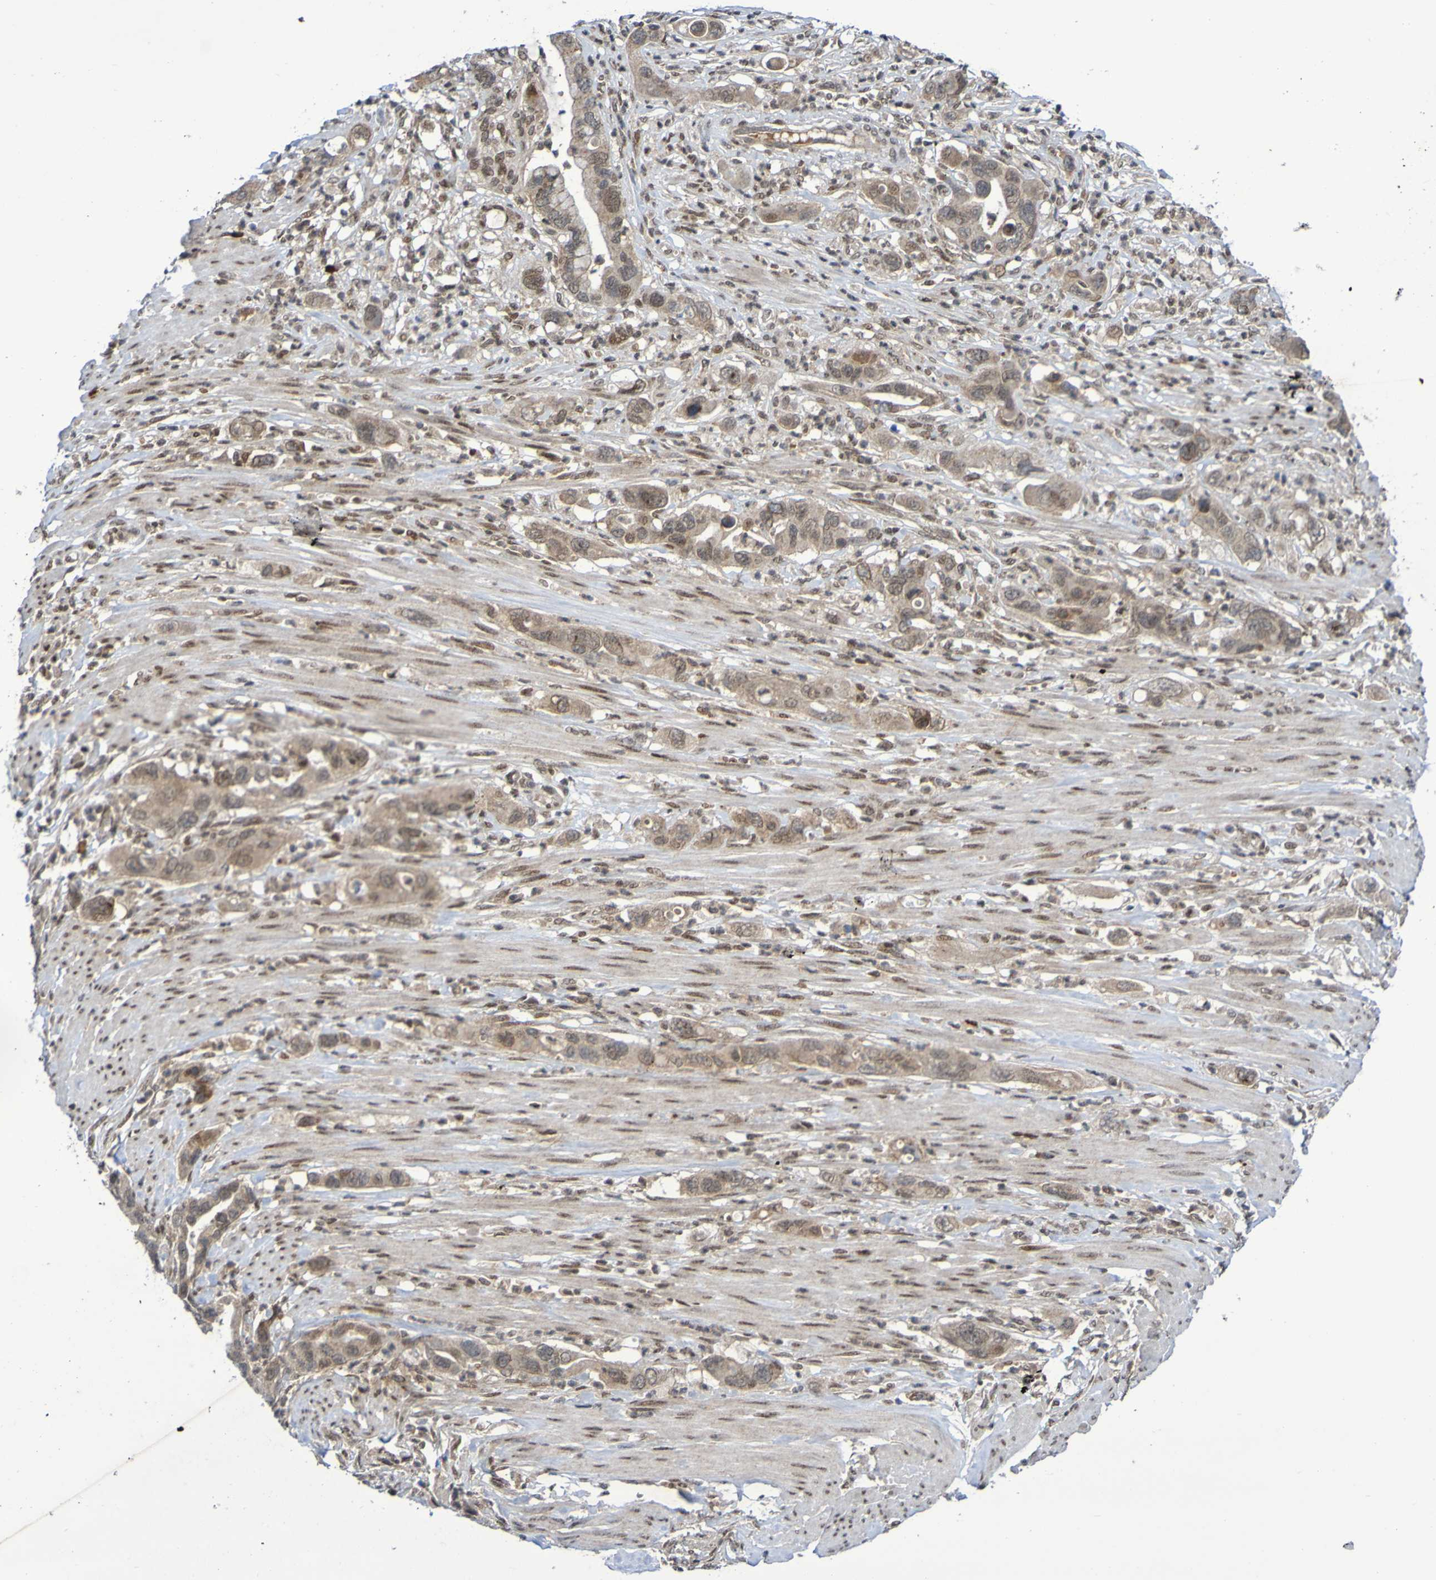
{"staining": {"intensity": "moderate", "quantity": ">75%", "location": "cytoplasmic/membranous,nuclear"}, "tissue": "pancreatic cancer", "cell_type": "Tumor cells", "image_type": "cancer", "snomed": [{"axis": "morphology", "description": "Adenocarcinoma, NOS"}, {"axis": "topography", "description": "Pancreas"}], "caption": "A brown stain highlights moderate cytoplasmic/membranous and nuclear staining of a protein in adenocarcinoma (pancreatic) tumor cells.", "gene": "ITLN1", "patient": {"sex": "female", "age": 71}}